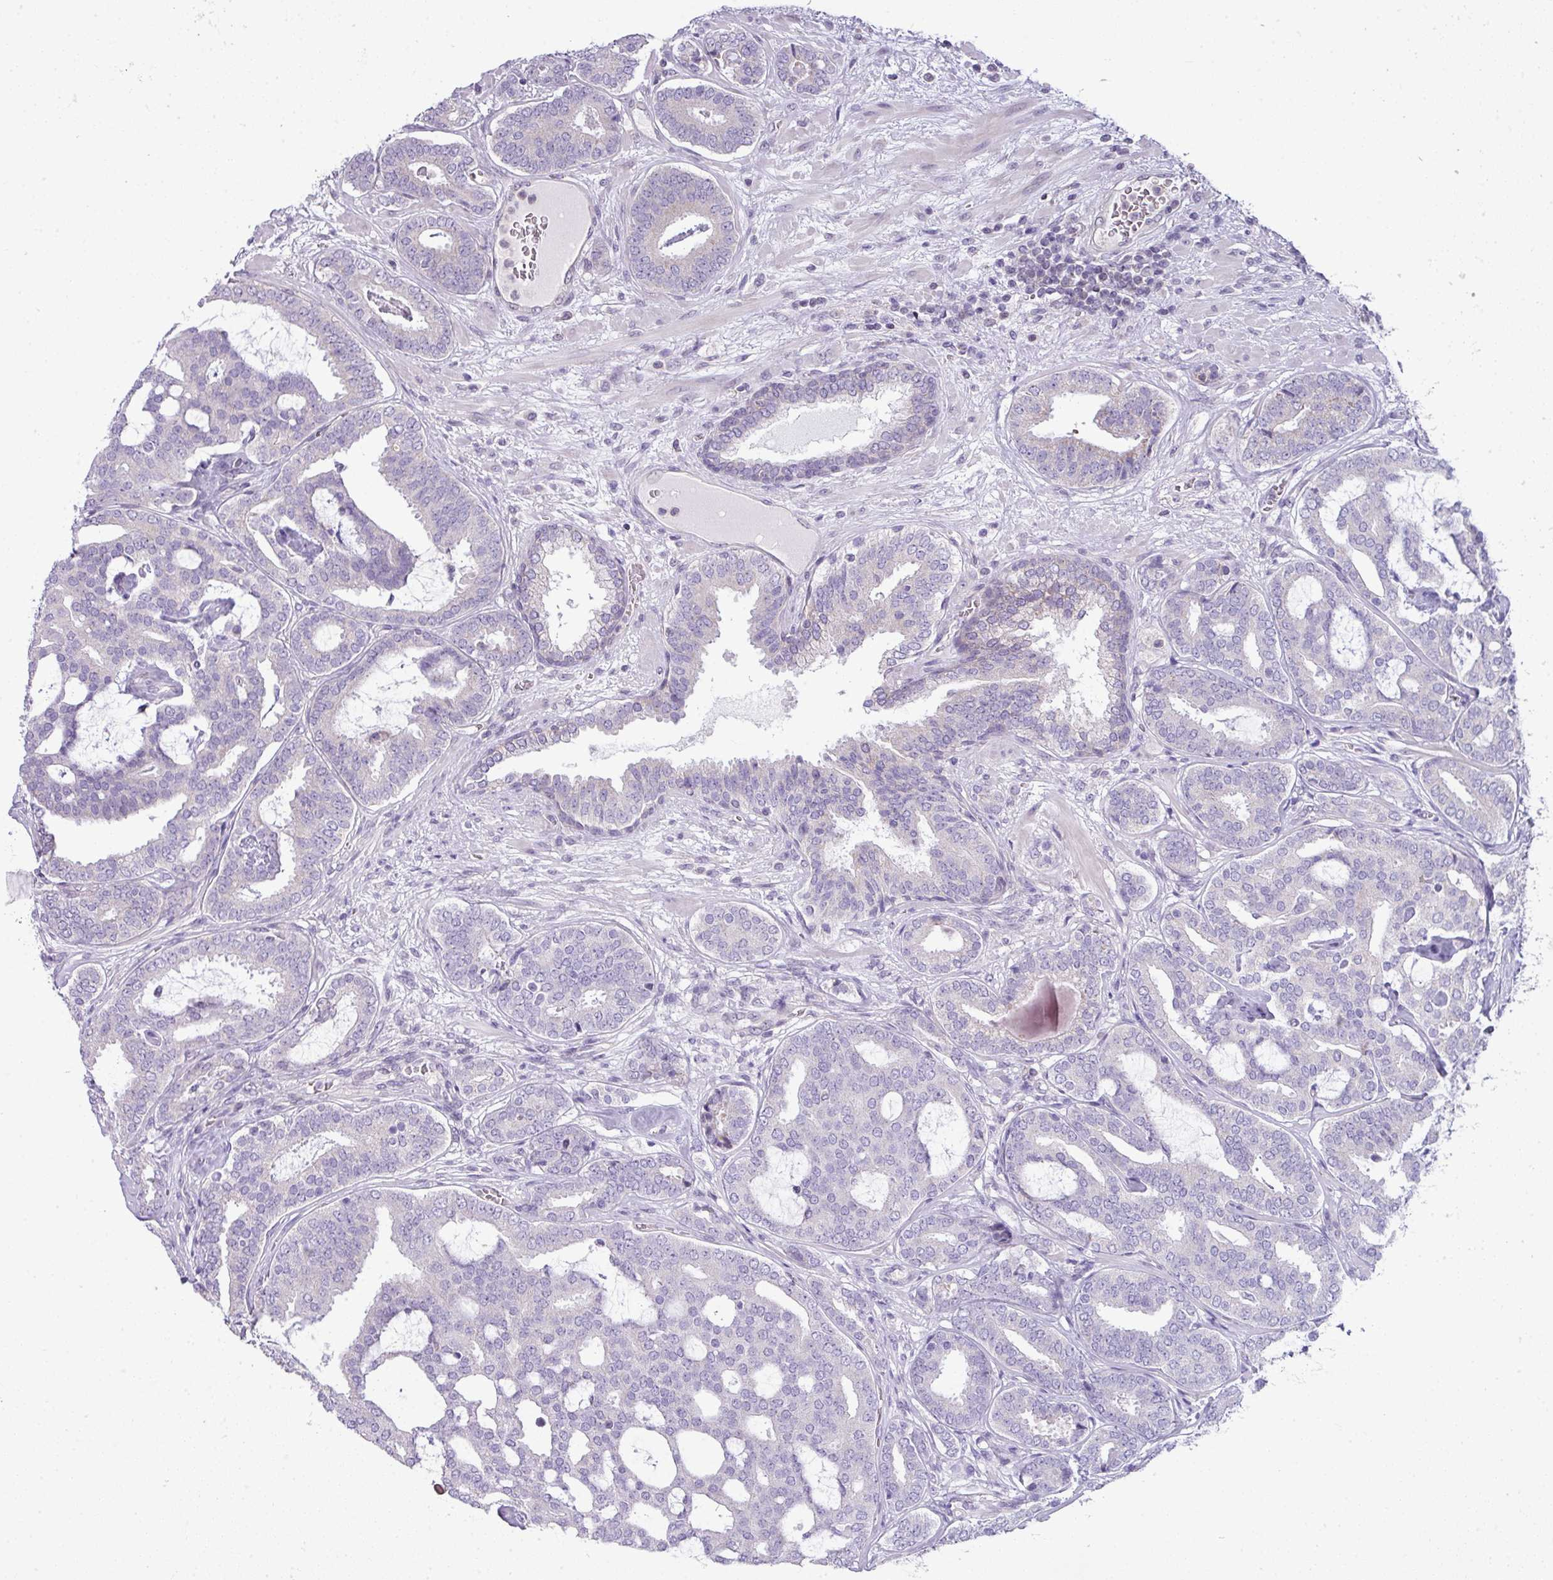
{"staining": {"intensity": "negative", "quantity": "none", "location": "none"}, "tissue": "prostate cancer", "cell_type": "Tumor cells", "image_type": "cancer", "snomed": [{"axis": "morphology", "description": "Adenocarcinoma, High grade"}, {"axis": "topography", "description": "Prostate"}], "caption": "DAB immunohistochemical staining of human prostate adenocarcinoma (high-grade) demonstrates no significant expression in tumor cells.", "gene": "STAT5A", "patient": {"sex": "male", "age": 65}}